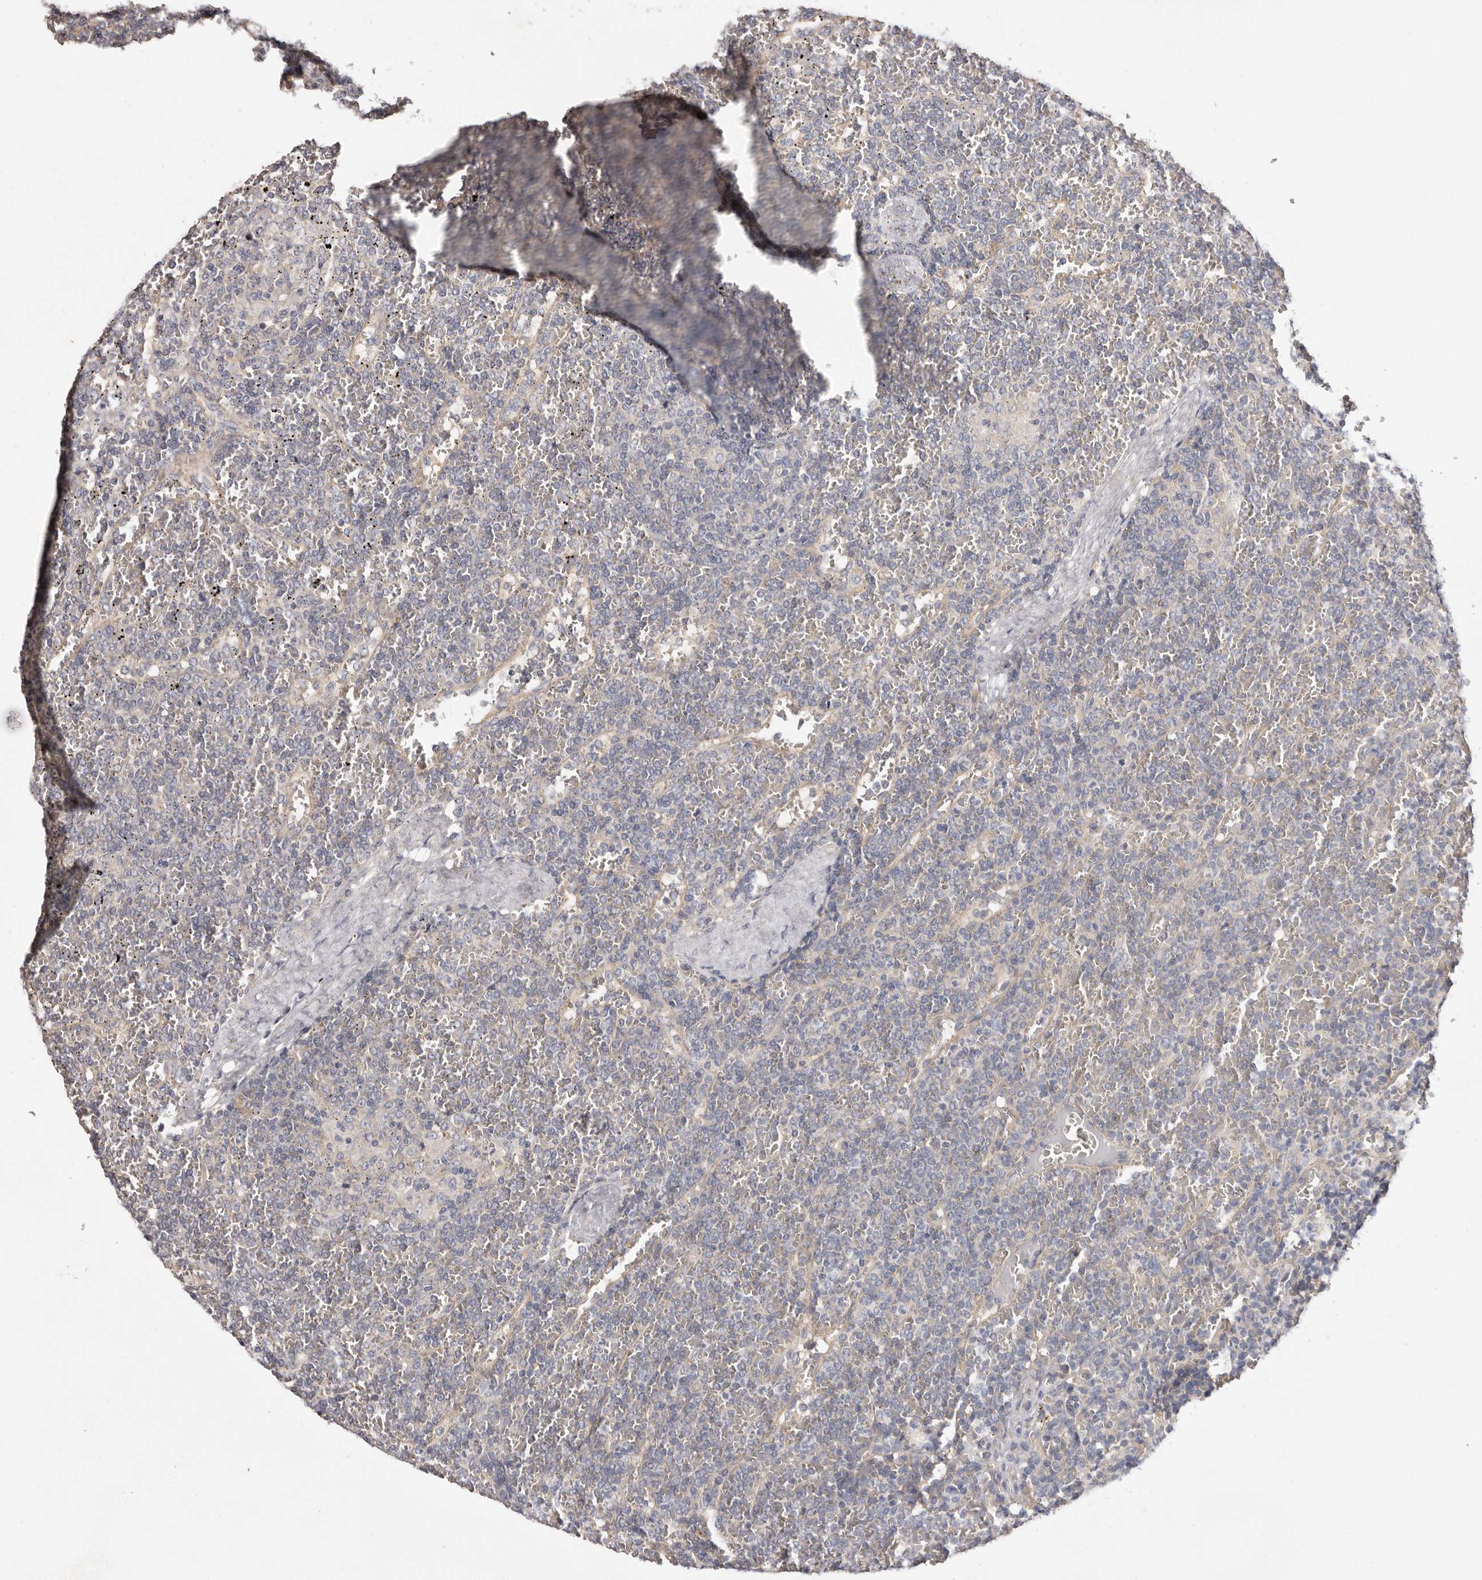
{"staining": {"intensity": "negative", "quantity": "none", "location": "none"}, "tissue": "lymphoma", "cell_type": "Tumor cells", "image_type": "cancer", "snomed": [{"axis": "morphology", "description": "Malignant lymphoma, non-Hodgkin's type, Low grade"}, {"axis": "topography", "description": "Spleen"}], "caption": "Protein analysis of lymphoma reveals no significant positivity in tumor cells.", "gene": "FAM167B", "patient": {"sex": "female", "age": 19}}